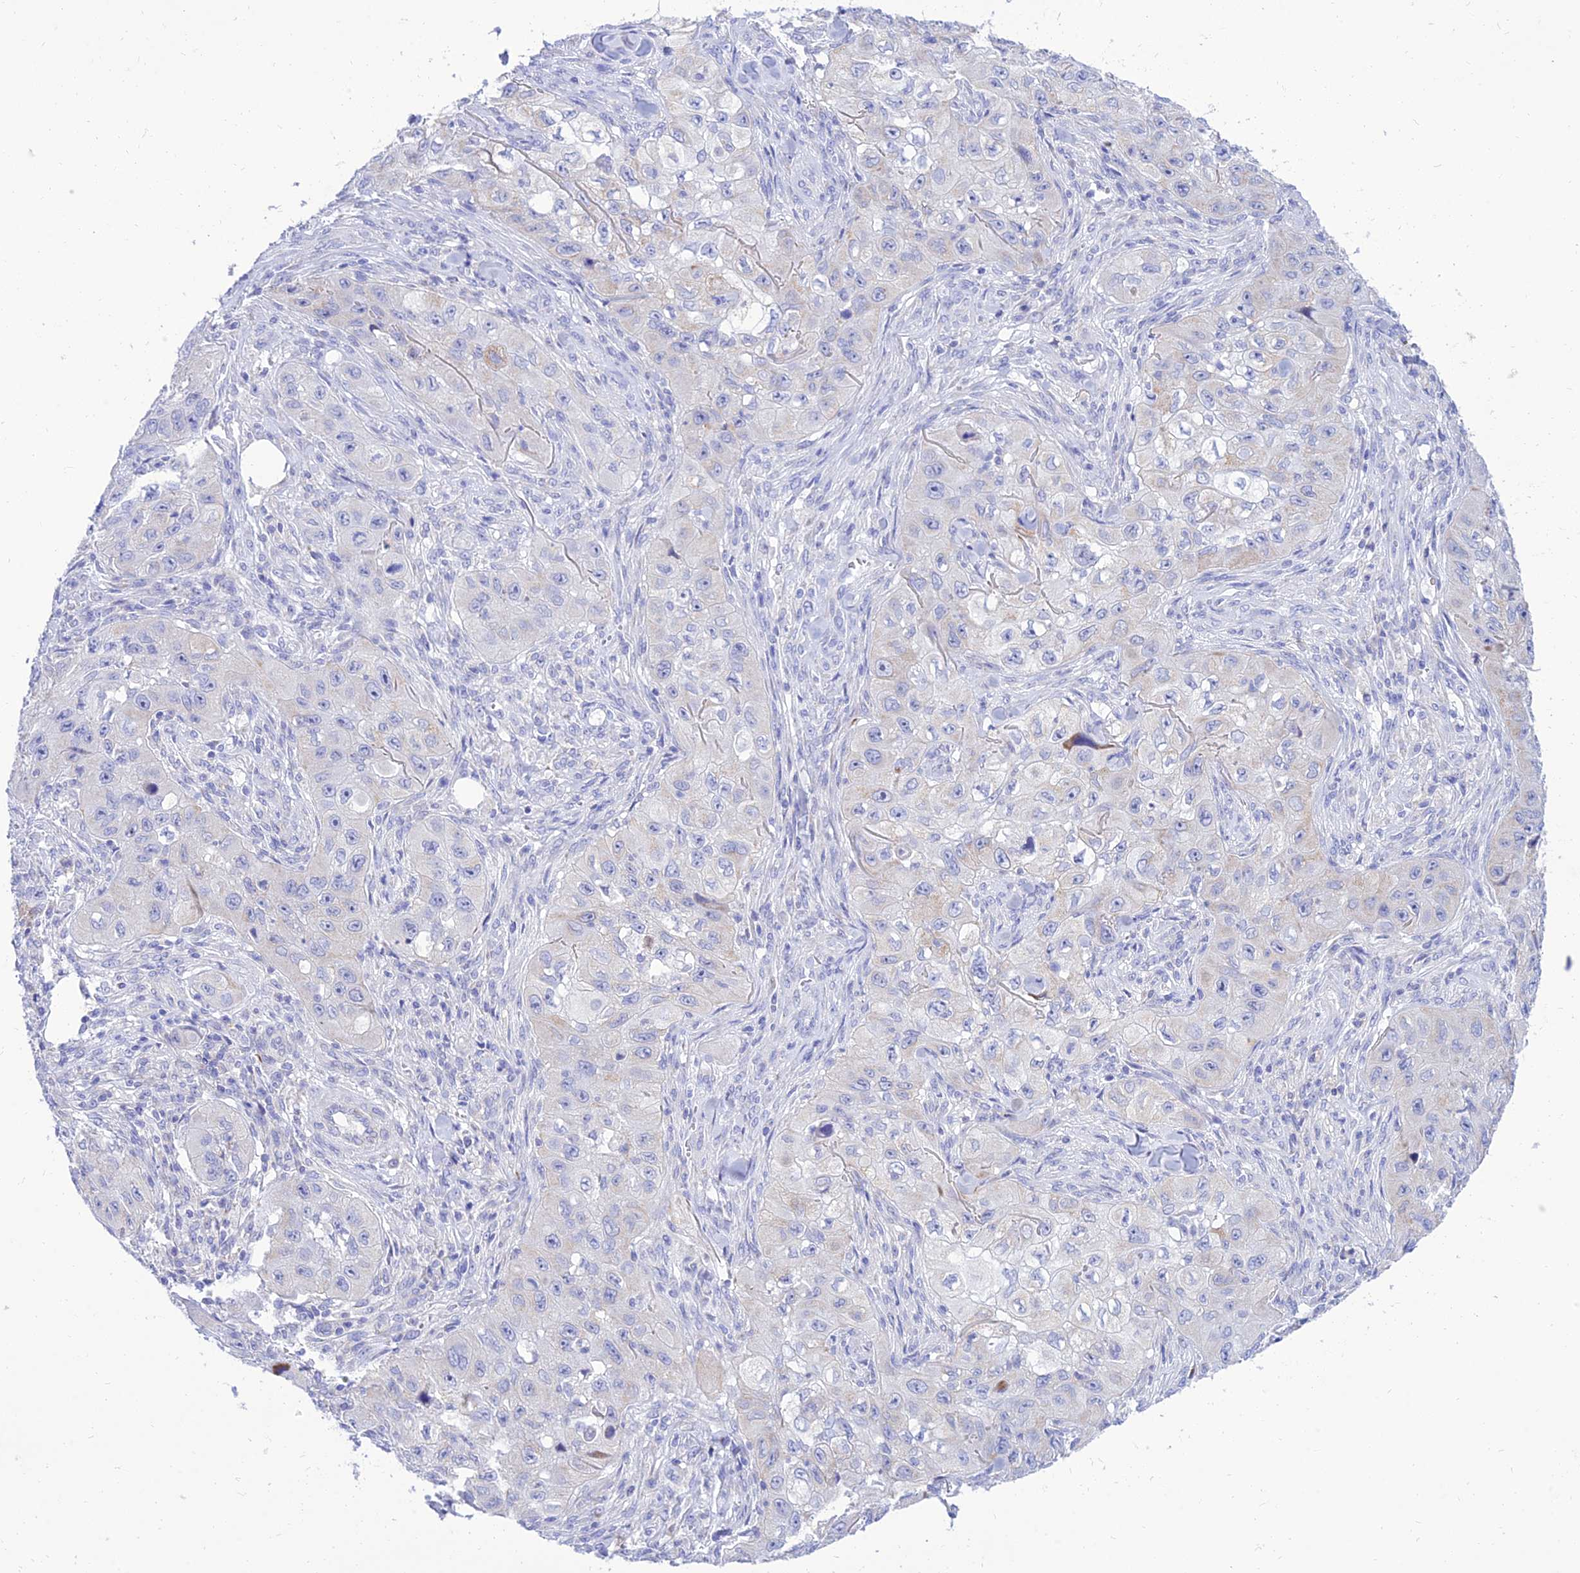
{"staining": {"intensity": "negative", "quantity": "none", "location": "none"}, "tissue": "skin cancer", "cell_type": "Tumor cells", "image_type": "cancer", "snomed": [{"axis": "morphology", "description": "Squamous cell carcinoma, NOS"}, {"axis": "topography", "description": "Skin"}, {"axis": "topography", "description": "Subcutis"}], "caption": "The histopathology image reveals no staining of tumor cells in skin squamous cell carcinoma.", "gene": "PKN3", "patient": {"sex": "male", "age": 73}}